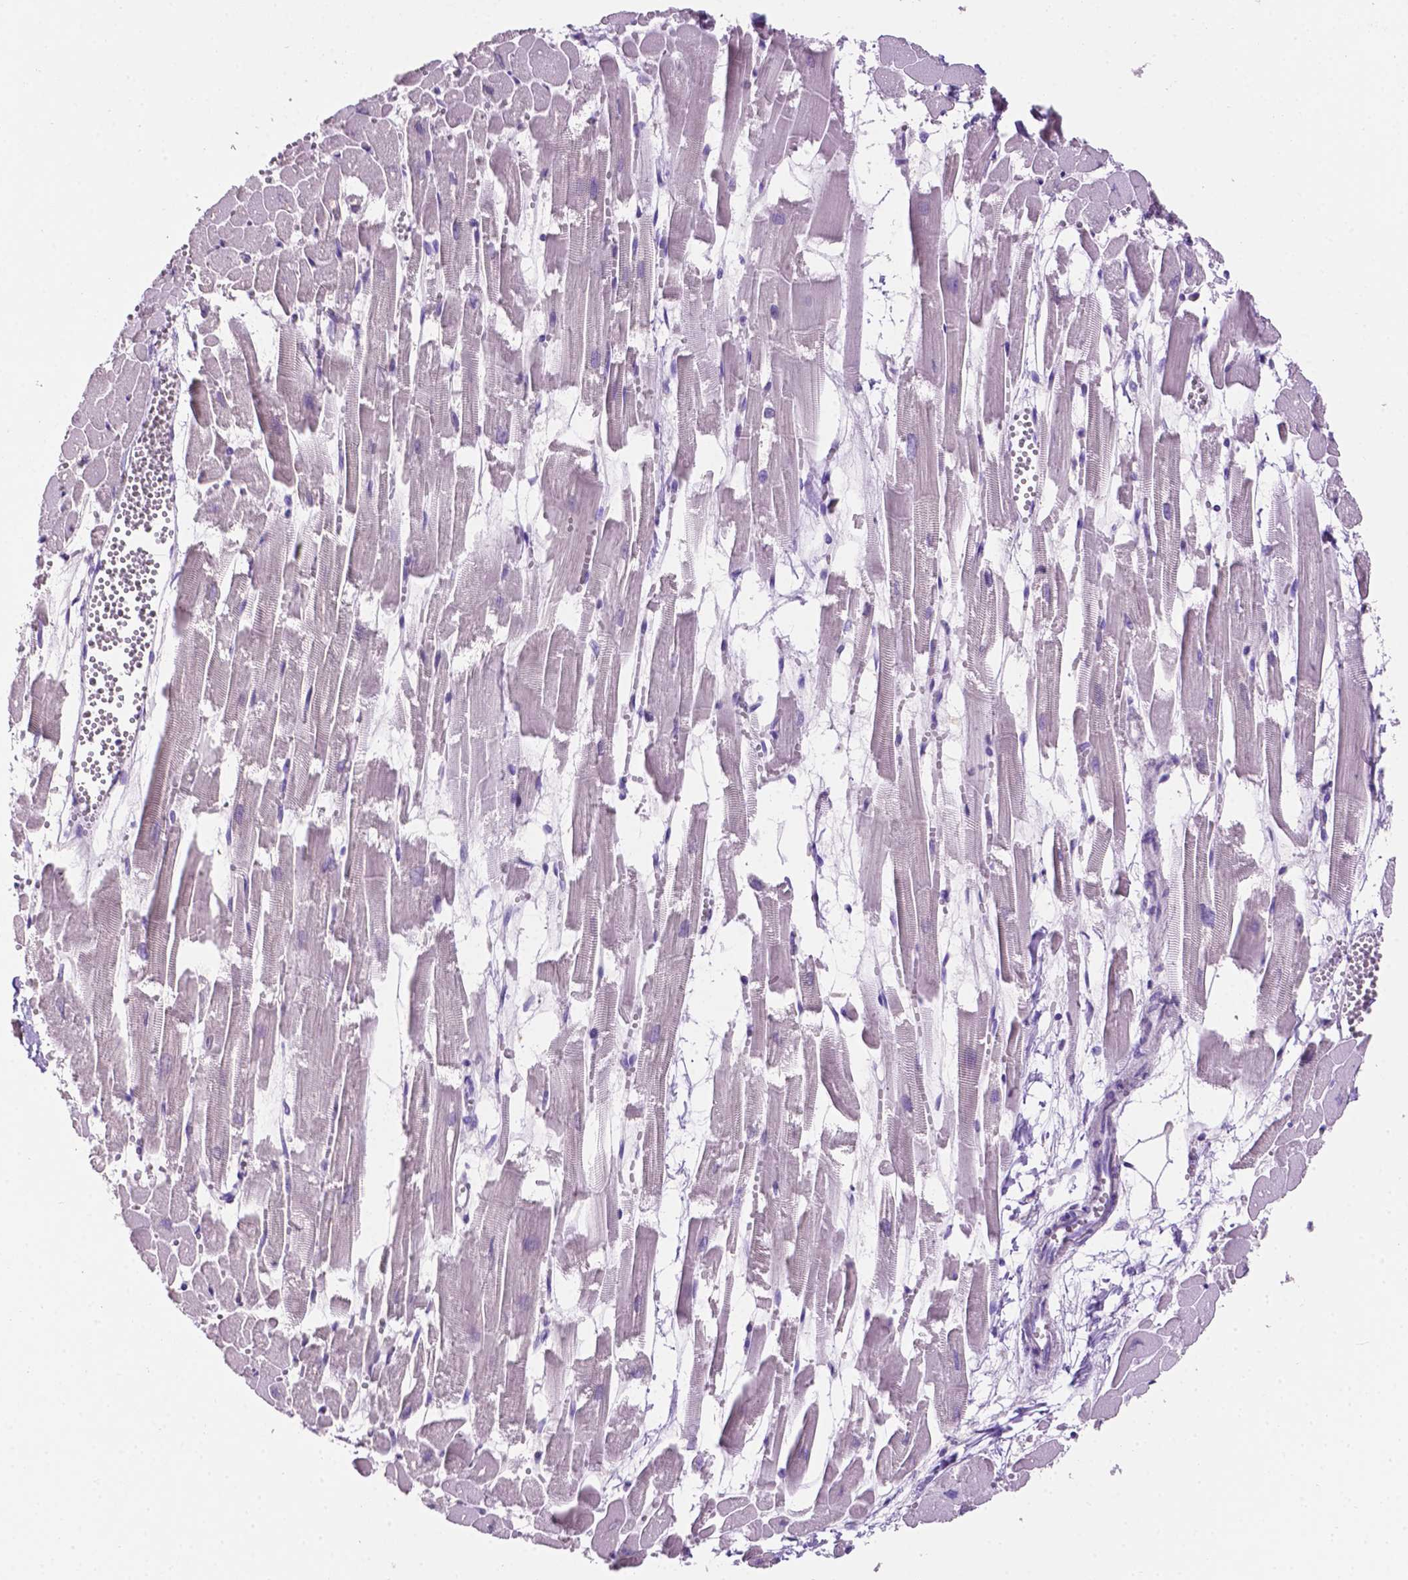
{"staining": {"intensity": "negative", "quantity": "none", "location": "none"}, "tissue": "heart muscle", "cell_type": "Cardiomyocytes", "image_type": "normal", "snomed": [{"axis": "morphology", "description": "Normal tissue, NOS"}, {"axis": "topography", "description": "Heart"}], "caption": "High power microscopy photomicrograph of an immunohistochemistry image of benign heart muscle, revealing no significant expression in cardiomyocytes.", "gene": "TACSTD2", "patient": {"sex": "female", "age": 52}}